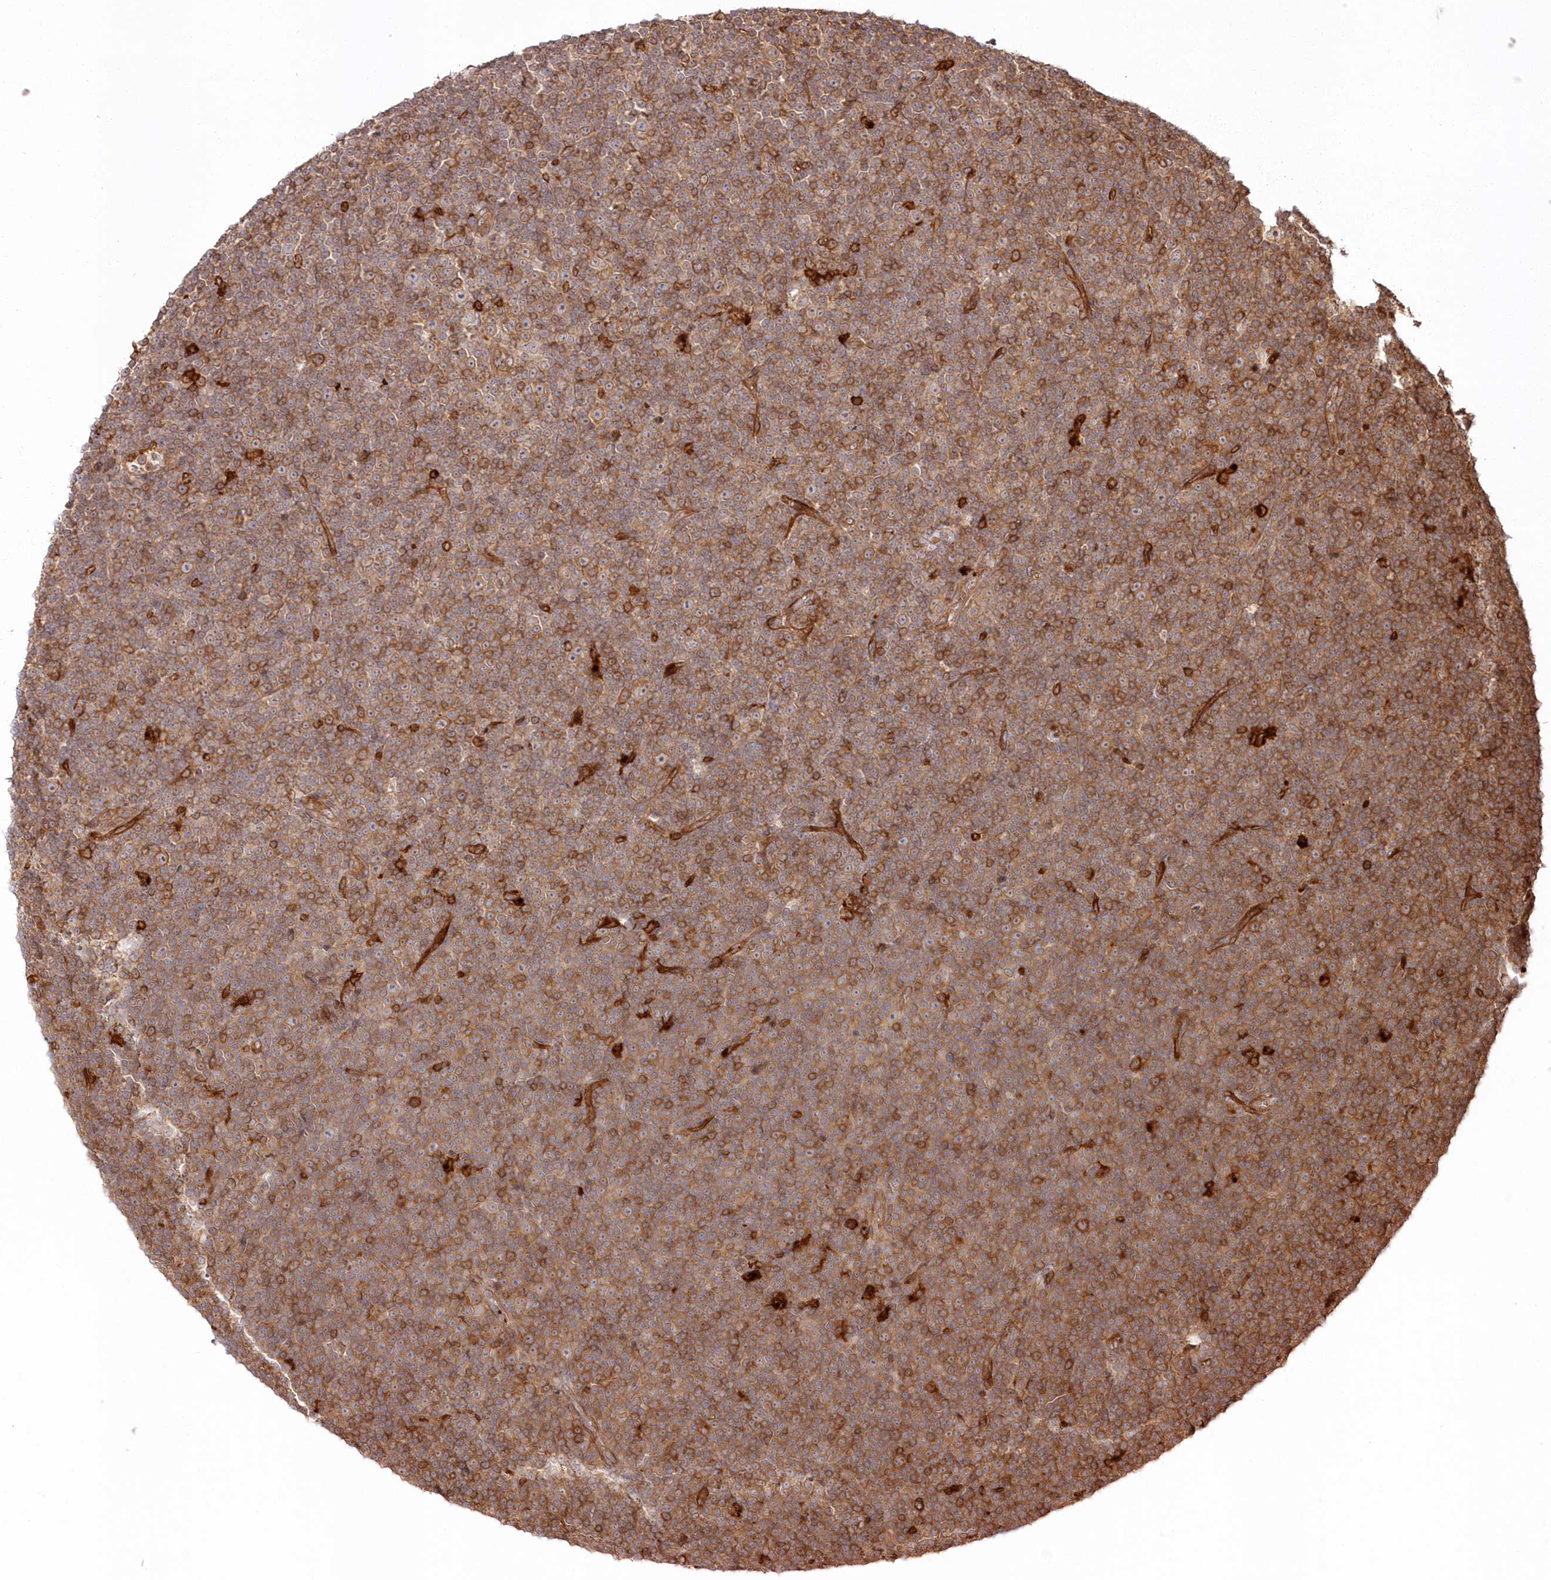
{"staining": {"intensity": "moderate", "quantity": ">75%", "location": "cytoplasmic/membranous"}, "tissue": "lymphoma", "cell_type": "Tumor cells", "image_type": "cancer", "snomed": [{"axis": "morphology", "description": "Malignant lymphoma, non-Hodgkin's type, Low grade"}, {"axis": "topography", "description": "Lymph node"}], "caption": "High-magnification brightfield microscopy of malignant lymphoma, non-Hodgkin's type (low-grade) stained with DAB (3,3'-diaminobenzidine) (brown) and counterstained with hematoxylin (blue). tumor cells exhibit moderate cytoplasmic/membranous positivity is identified in approximately>75% of cells.", "gene": "RGCC", "patient": {"sex": "female", "age": 67}}